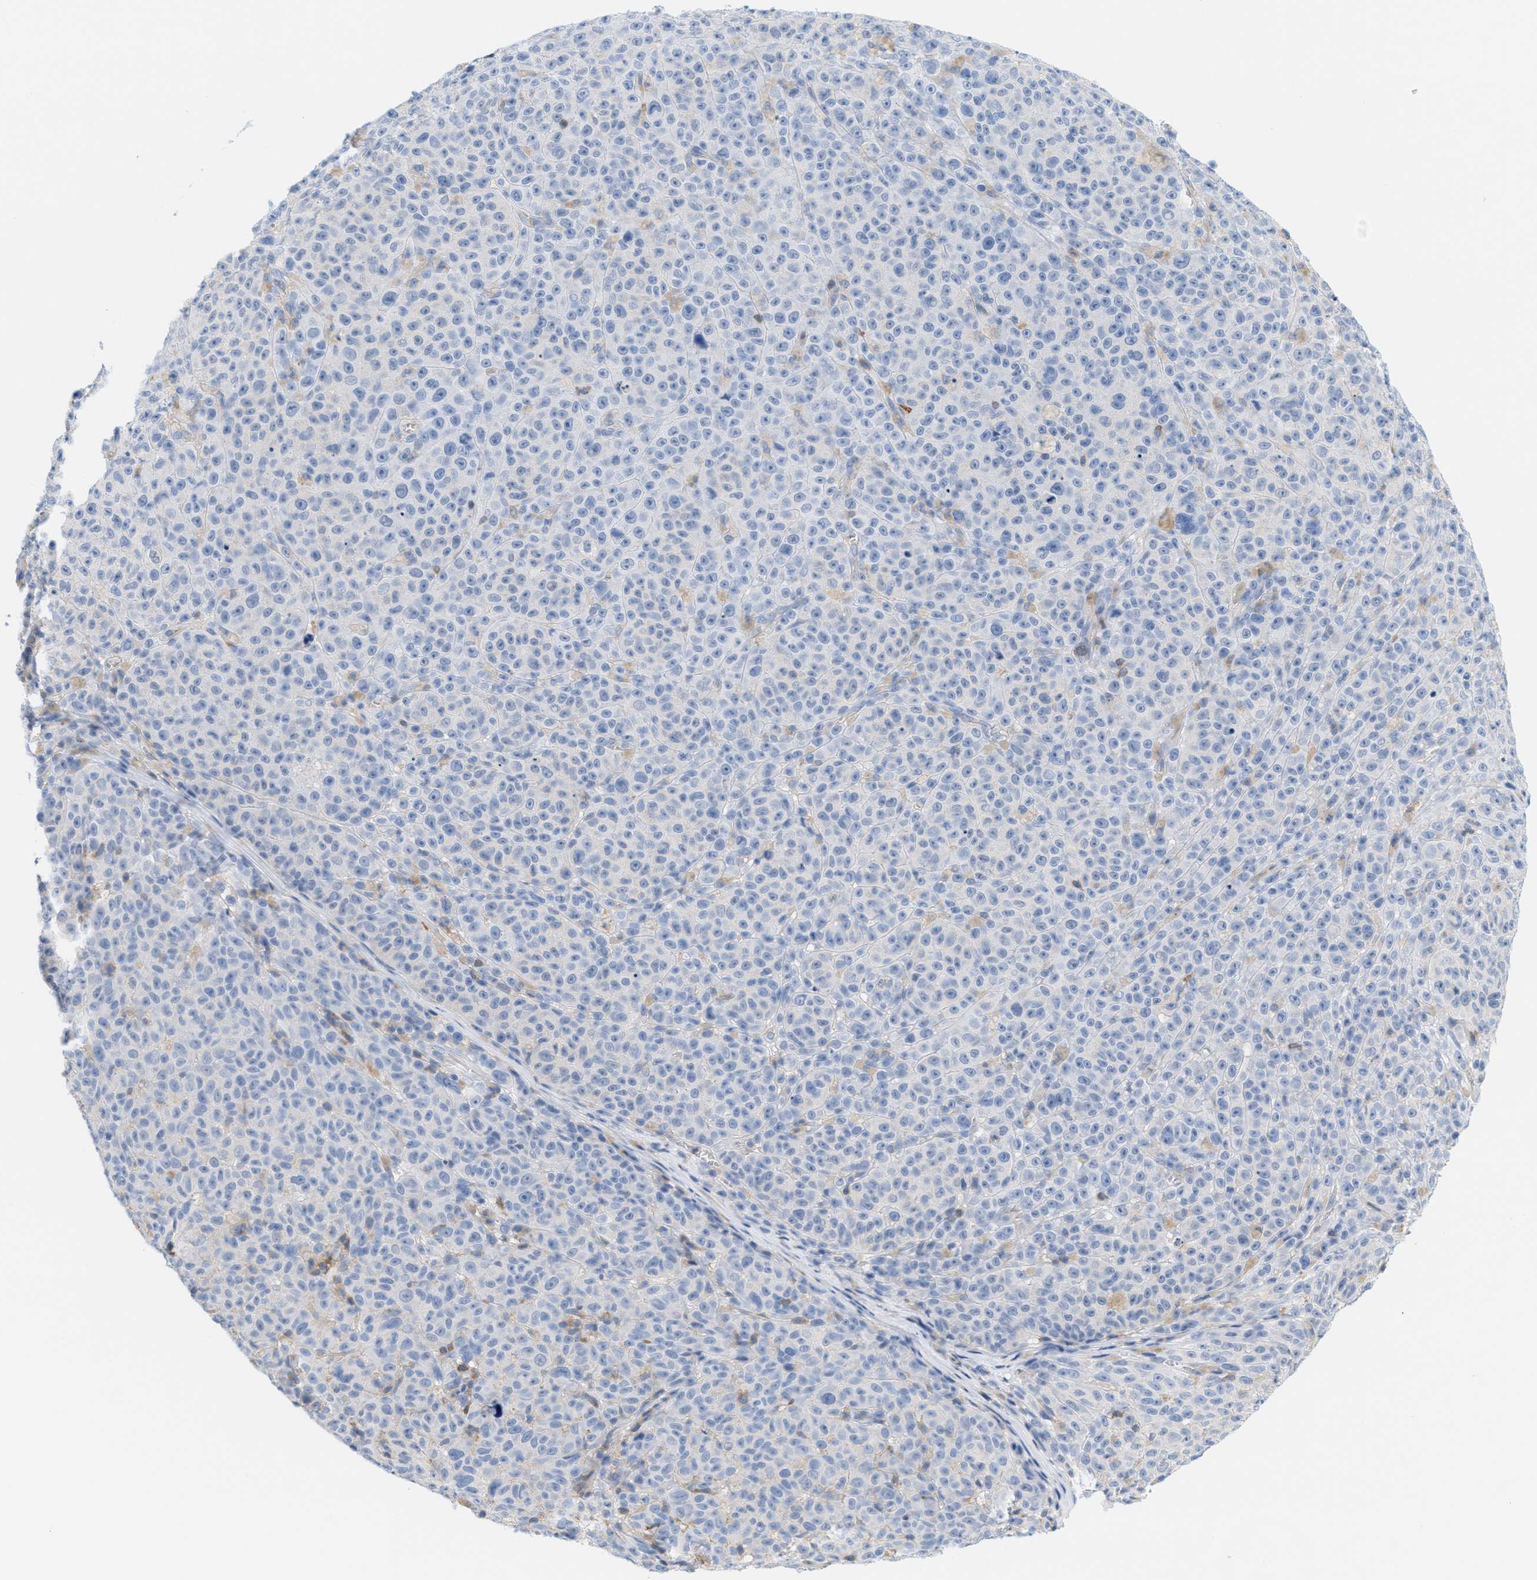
{"staining": {"intensity": "negative", "quantity": "none", "location": "none"}, "tissue": "melanoma", "cell_type": "Tumor cells", "image_type": "cancer", "snomed": [{"axis": "morphology", "description": "Malignant melanoma, NOS"}, {"axis": "topography", "description": "Skin"}], "caption": "The image demonstrates no staining of tumor cells in melanoma.", "gene": "IL16", "patient": {"sex": "female", "age": 82}}